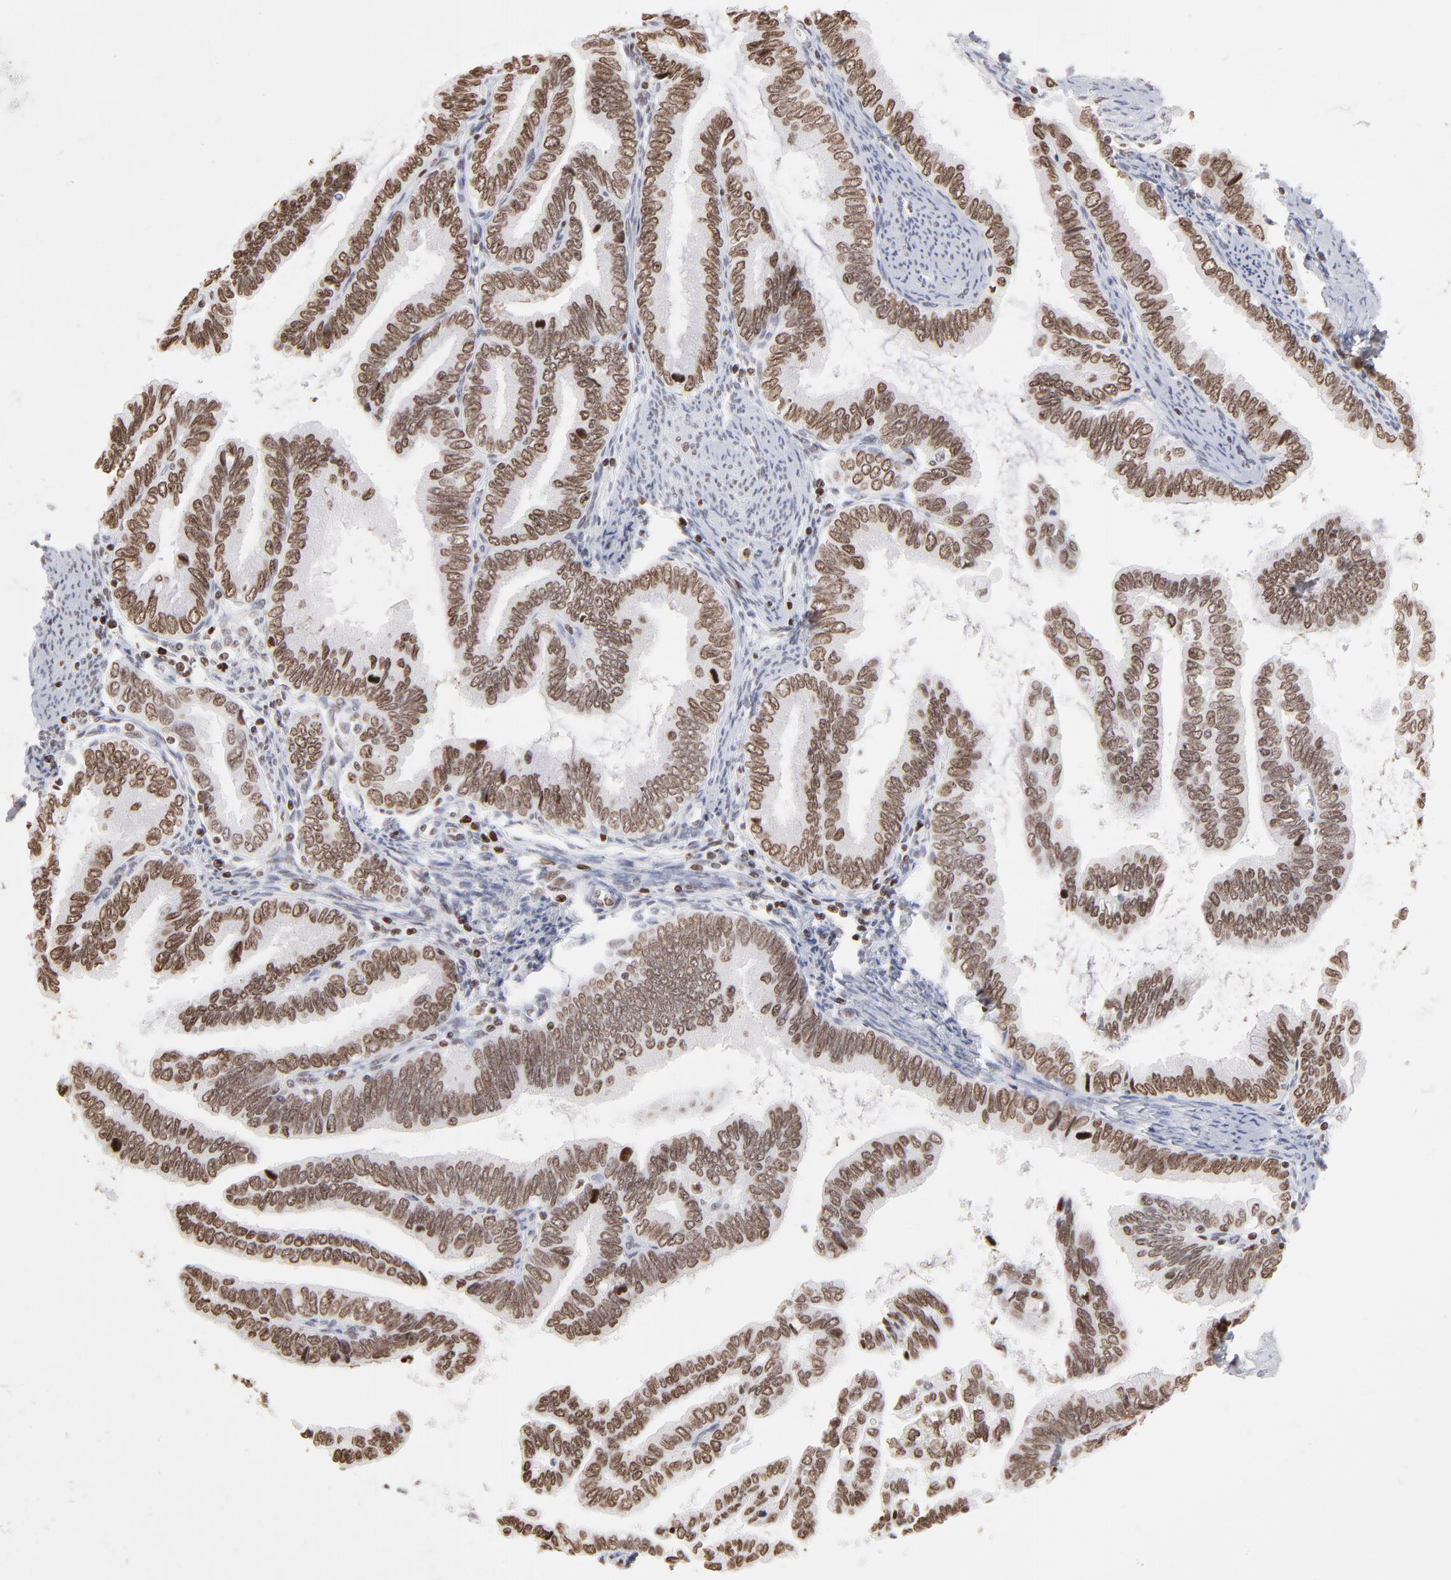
{"staining": {"intensity": "moderate", "quantity": ">75%", "location": "nuclear"}, "tissue": "cervical cancer", "cell_type": "Tumor cells", "image_type": "cancer", "snomed": [{"axis": "morphology", "description": "Adenocarcinoma, NOS"}, {"axis": "topography", "description": "Cervix"}], "caption": "Approximately >75% of tumor cells in human cervical adenocarcinoma reveal moderate nuclear protein staining as visualized by brown immunohistochemical staining.", "gene": "PARP1", "patient": {"sex": "female", "age": 49}}